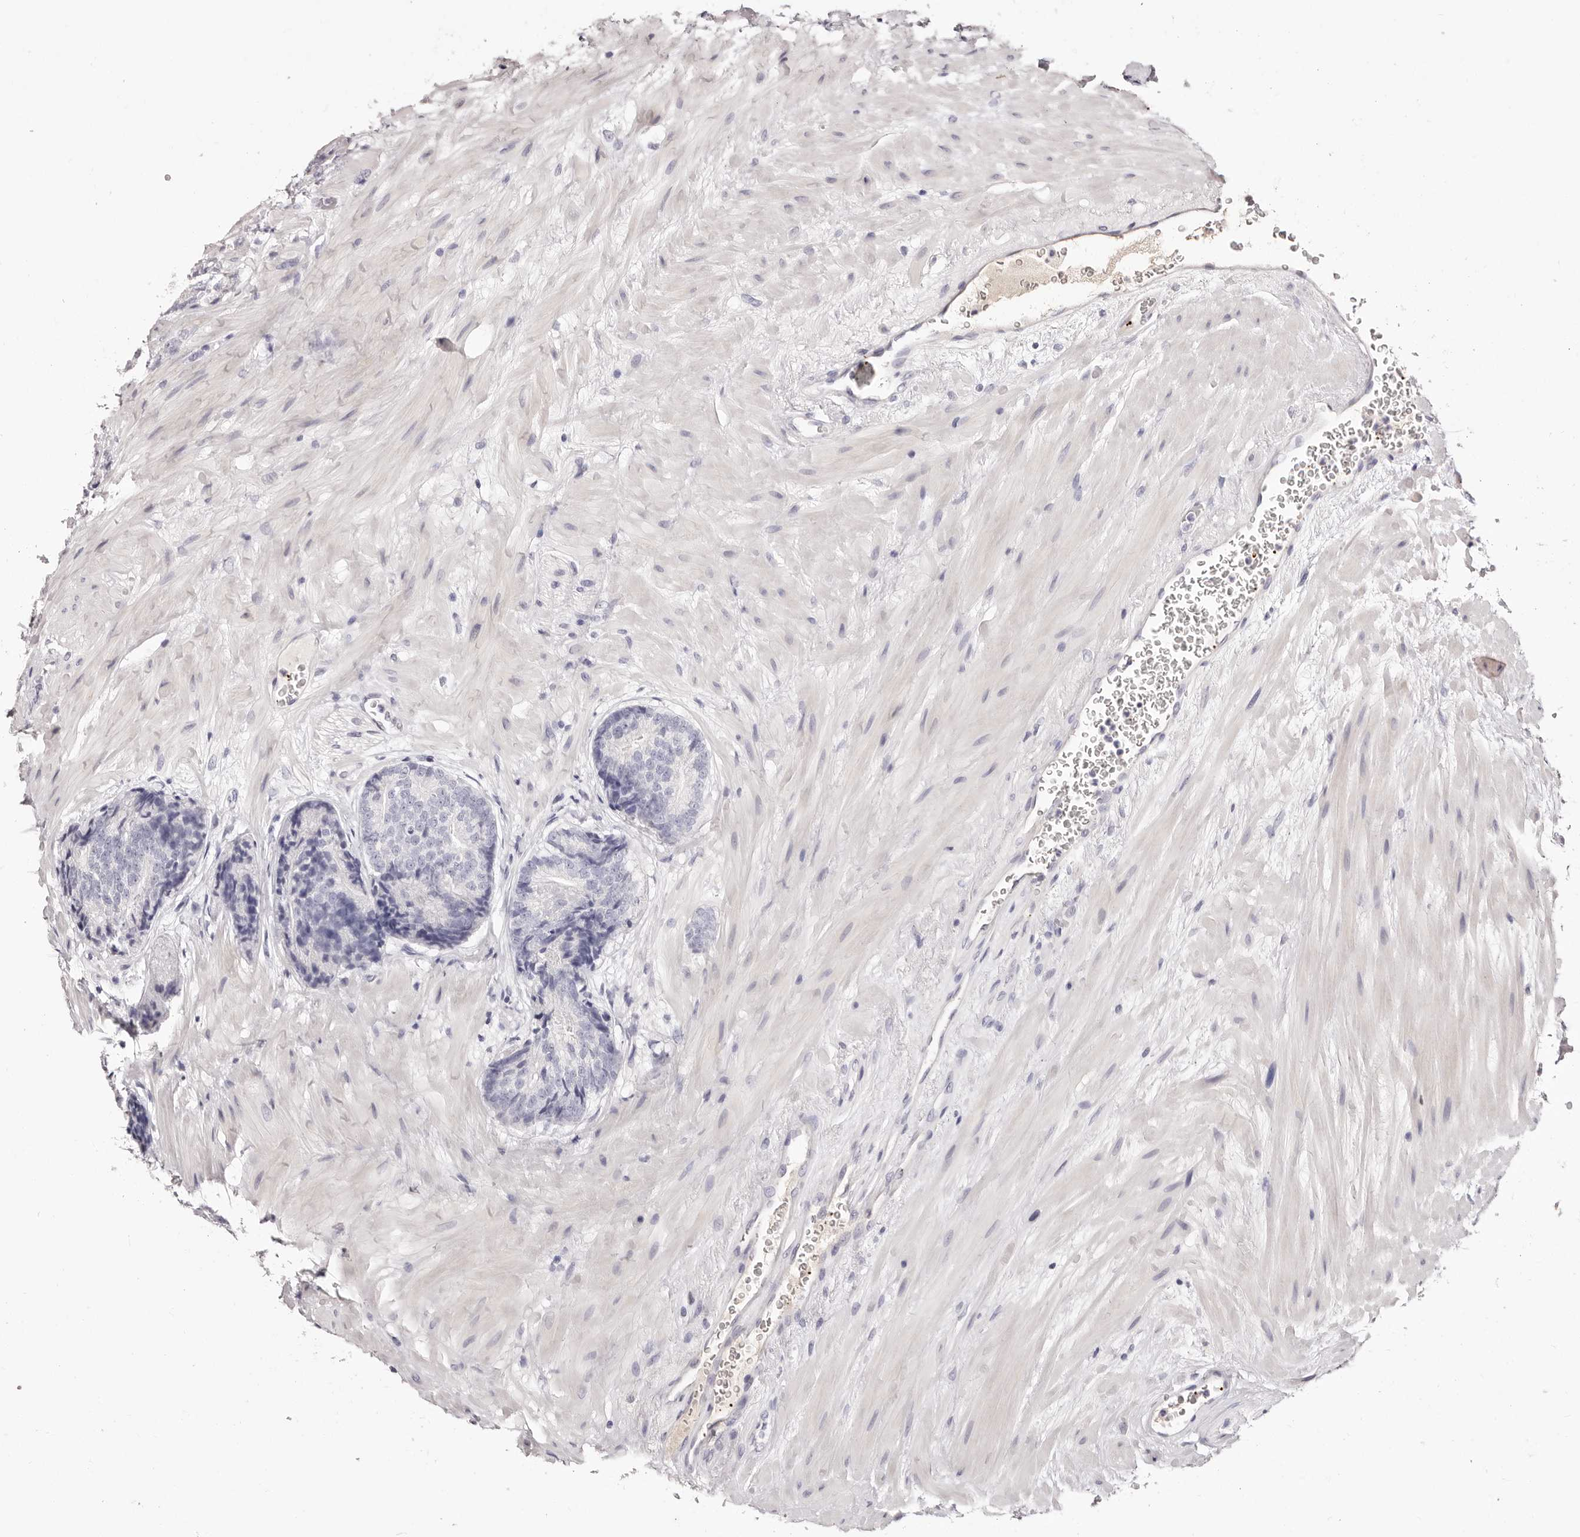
{"staining": {"intensity": "negative", "quantity": "none", "location": "none"}, "tissue": "prostate cancer", "cell_type": "Tumor cells", "image_type": "cancer", "snomed": [{"axis": "morphology", "description": "Adenocarcinoma, High grade"}, {"axis": "topography", "description": "Prostate"}], "caption": "Prostate cancer was stained to show a protein in brown. There is no significant positivity in tumor cells.", "gene": "PF4", "patient": {"sex": "male", "age": 61}}